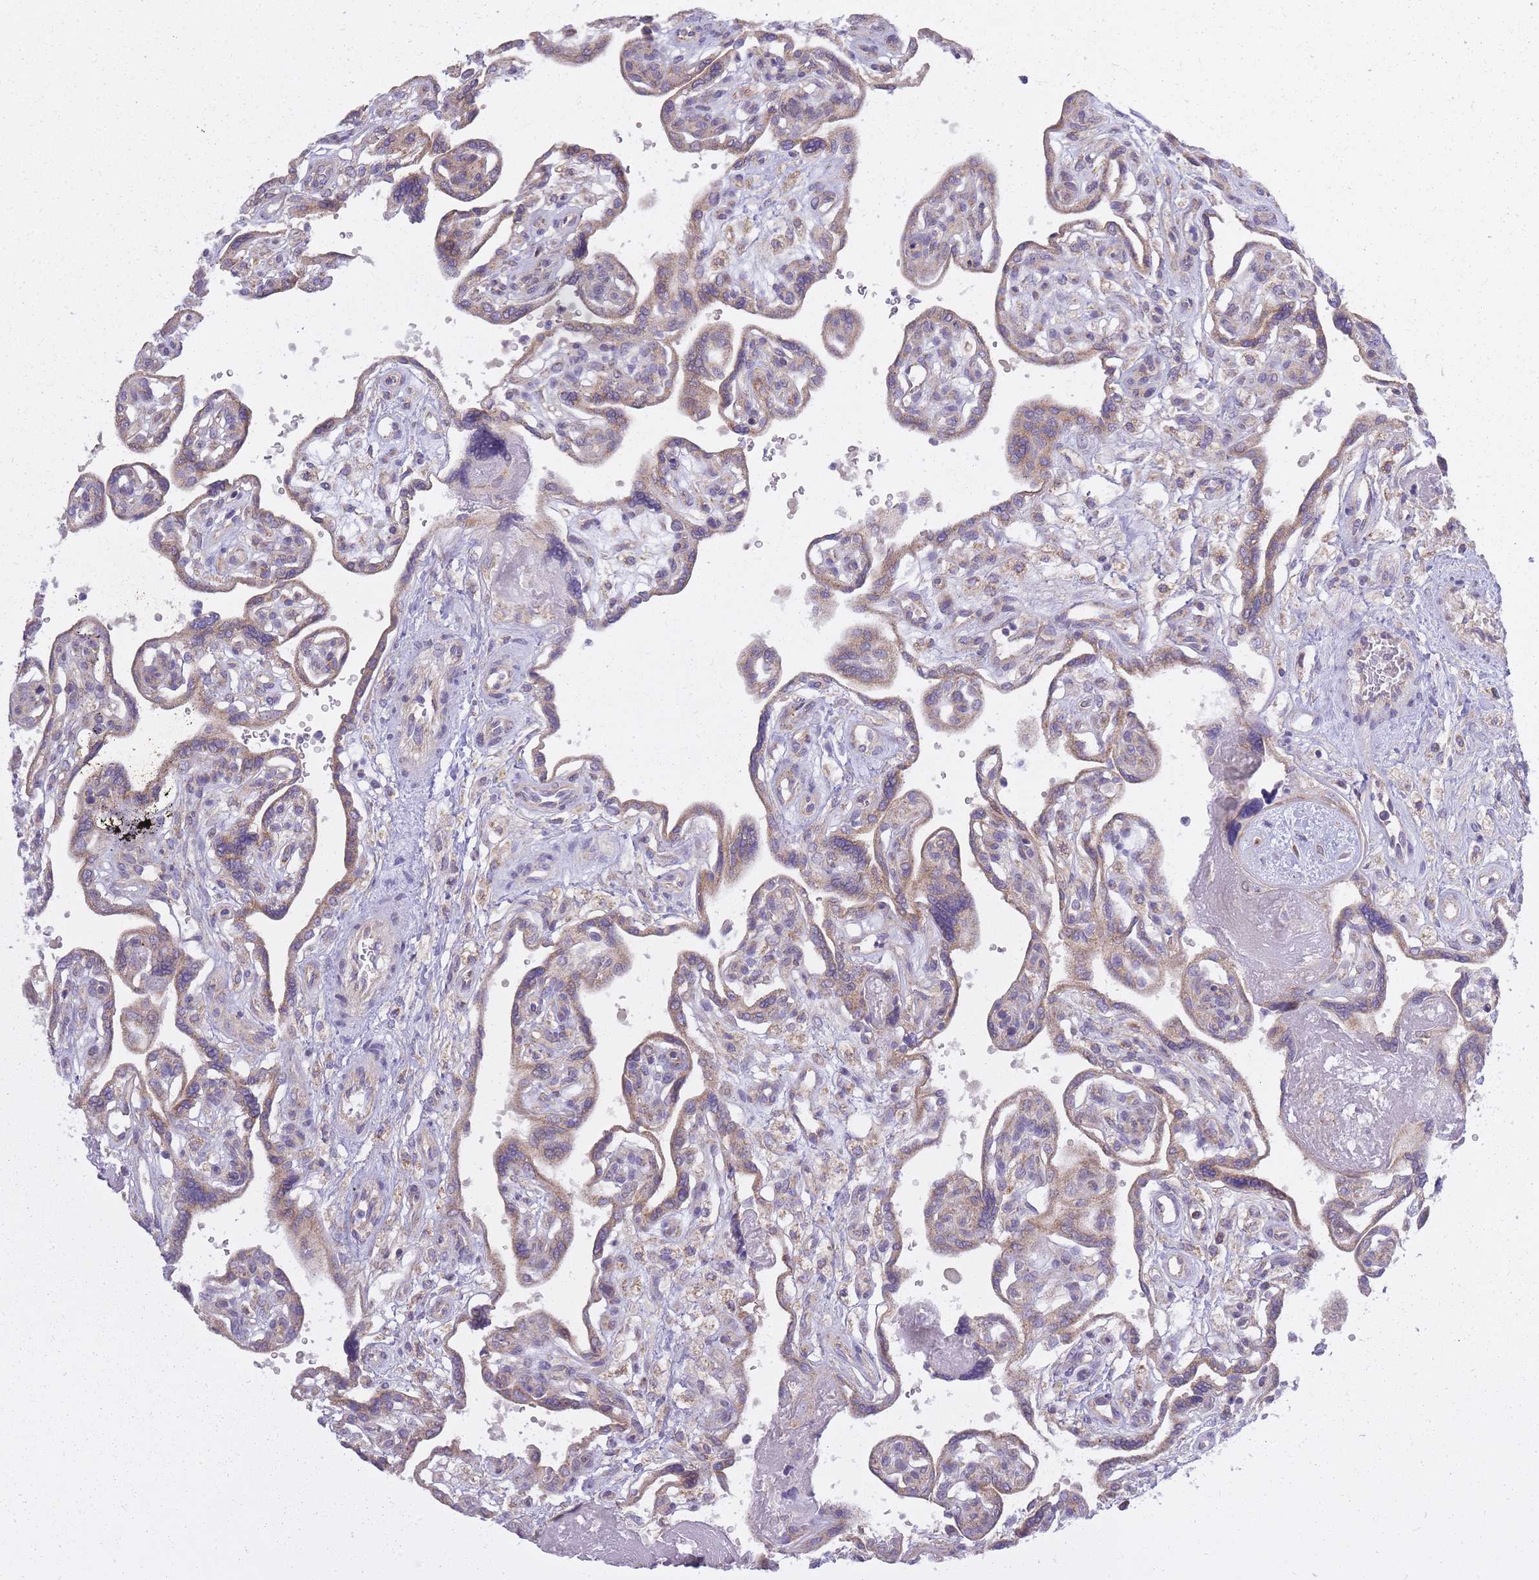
{"staining": {"intensity": "moderate", "quantity": ">75%", "location": "cytoplasmic/membranous"}, "tissue": "placenta", "cell_type": "Decidual cells", "image_type": "normal", "snomed": [{"axis": "morphology", "description": "Normal tissue, NOS"}, {"axis": "topography", "description": "Placenta"}], "caption": "Immunohistochemical staining of unremarkable human placenta exhibits >75% levels of moderate cytoplasmic/membranous protein expression in about >75% of decidual cells. Ihc stains the protein in brown and the nuclei are stained blue.", "gene": "ALKBH4", "patient": {"sex": "female", "age": 39}}